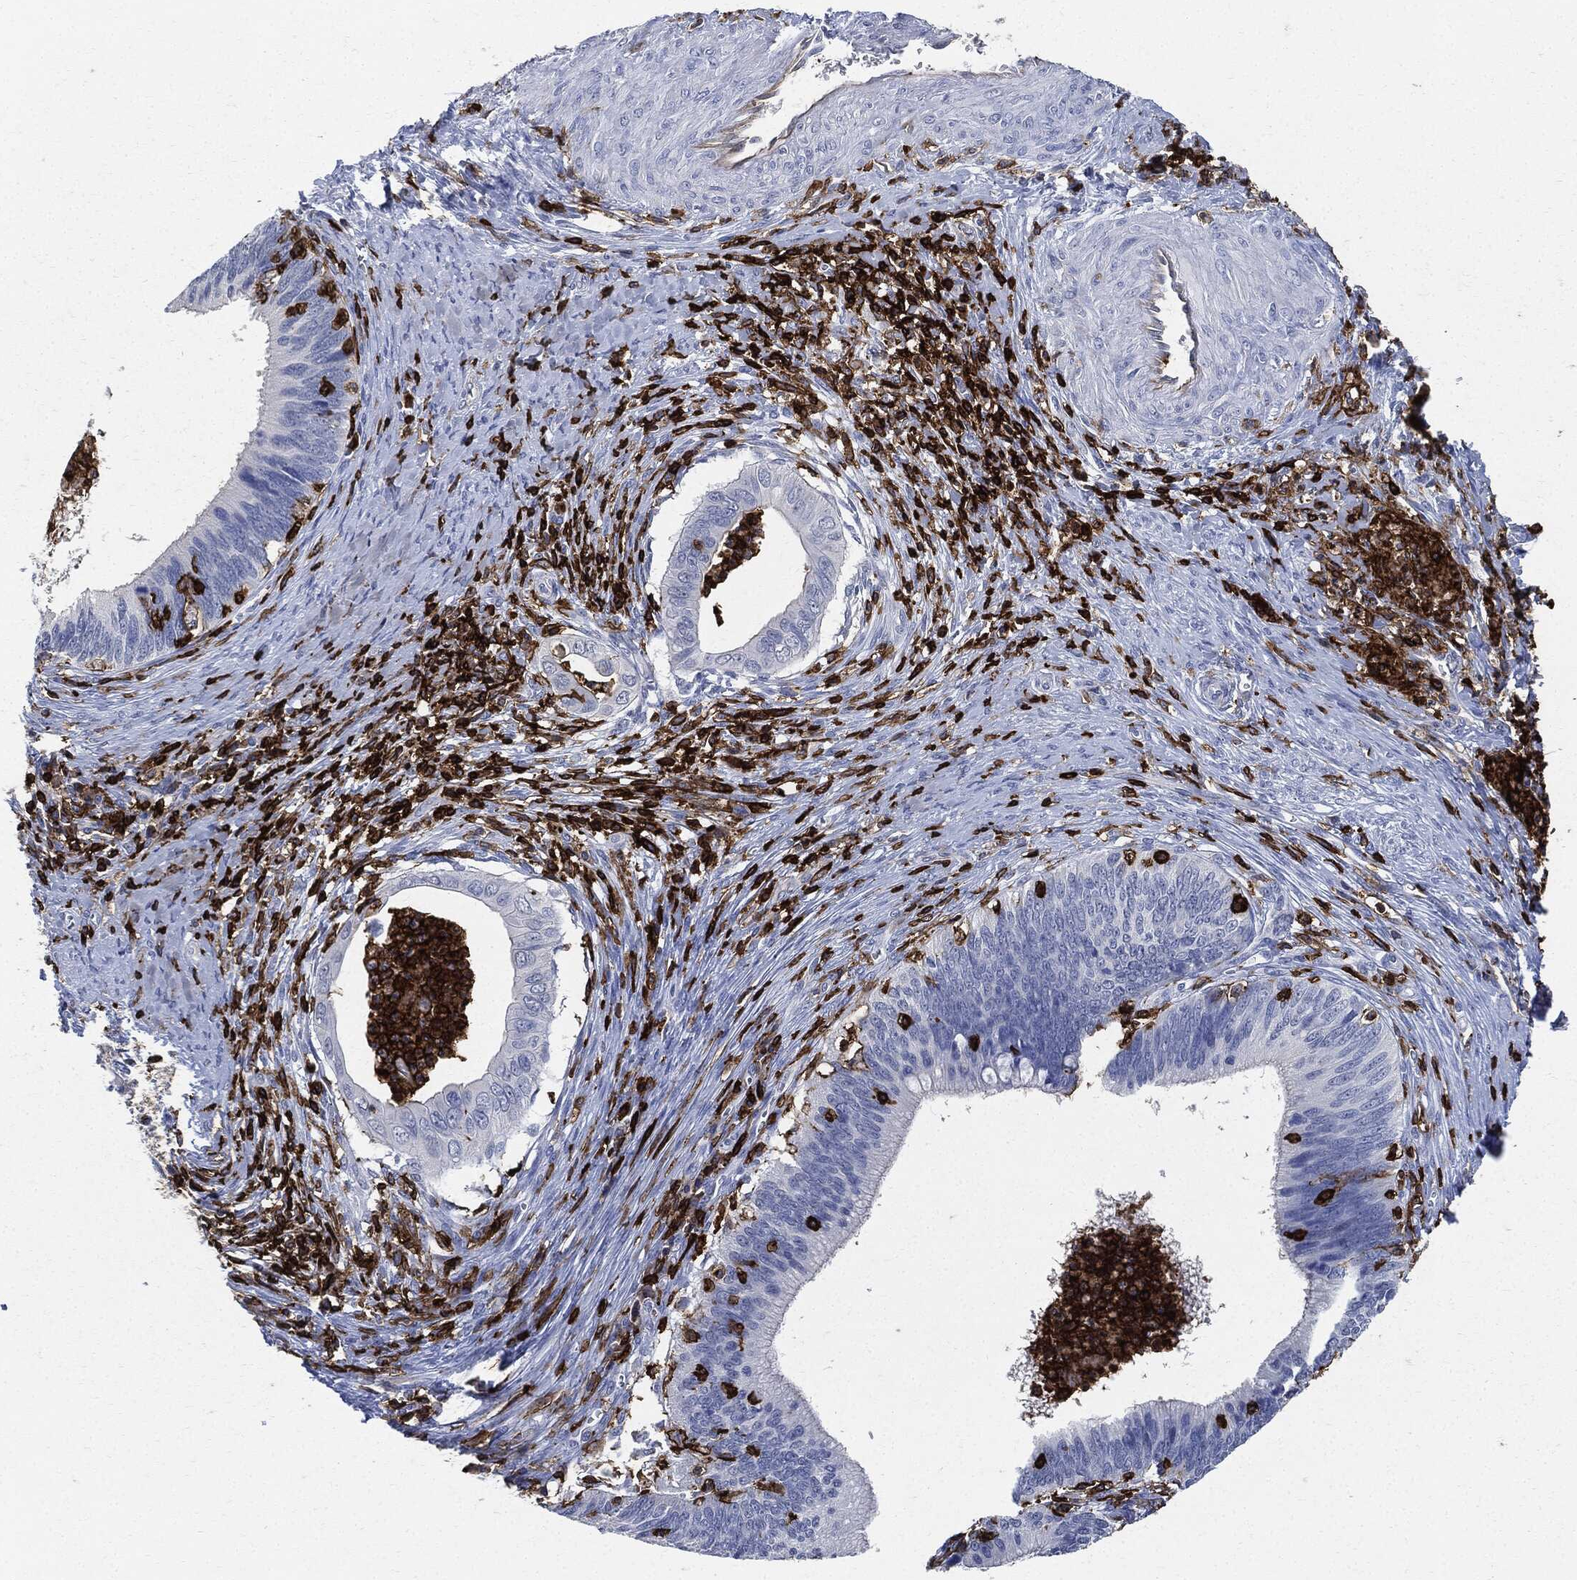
{"staining": {"intensity": "negative", "quantity": "none", "location": "none"}, "tissue": "cervical cancer", "cell_type": "Tumor cells", "image_type": "cancer", "snomed": [{"axis": "morphology", "description": "Adenocarcinoma, NOS"}, {"axis": "topography", "description": "Cervix"}], "caption": "This image is of adenocarcinoma (cervical) stained with immunohistochemistry to label a protein in brown with the nuclei are counter-stained blue. There is no staining in tumor cells.", "gene": "PTPRC", "patient": {"sex": "female", "age": 42}}